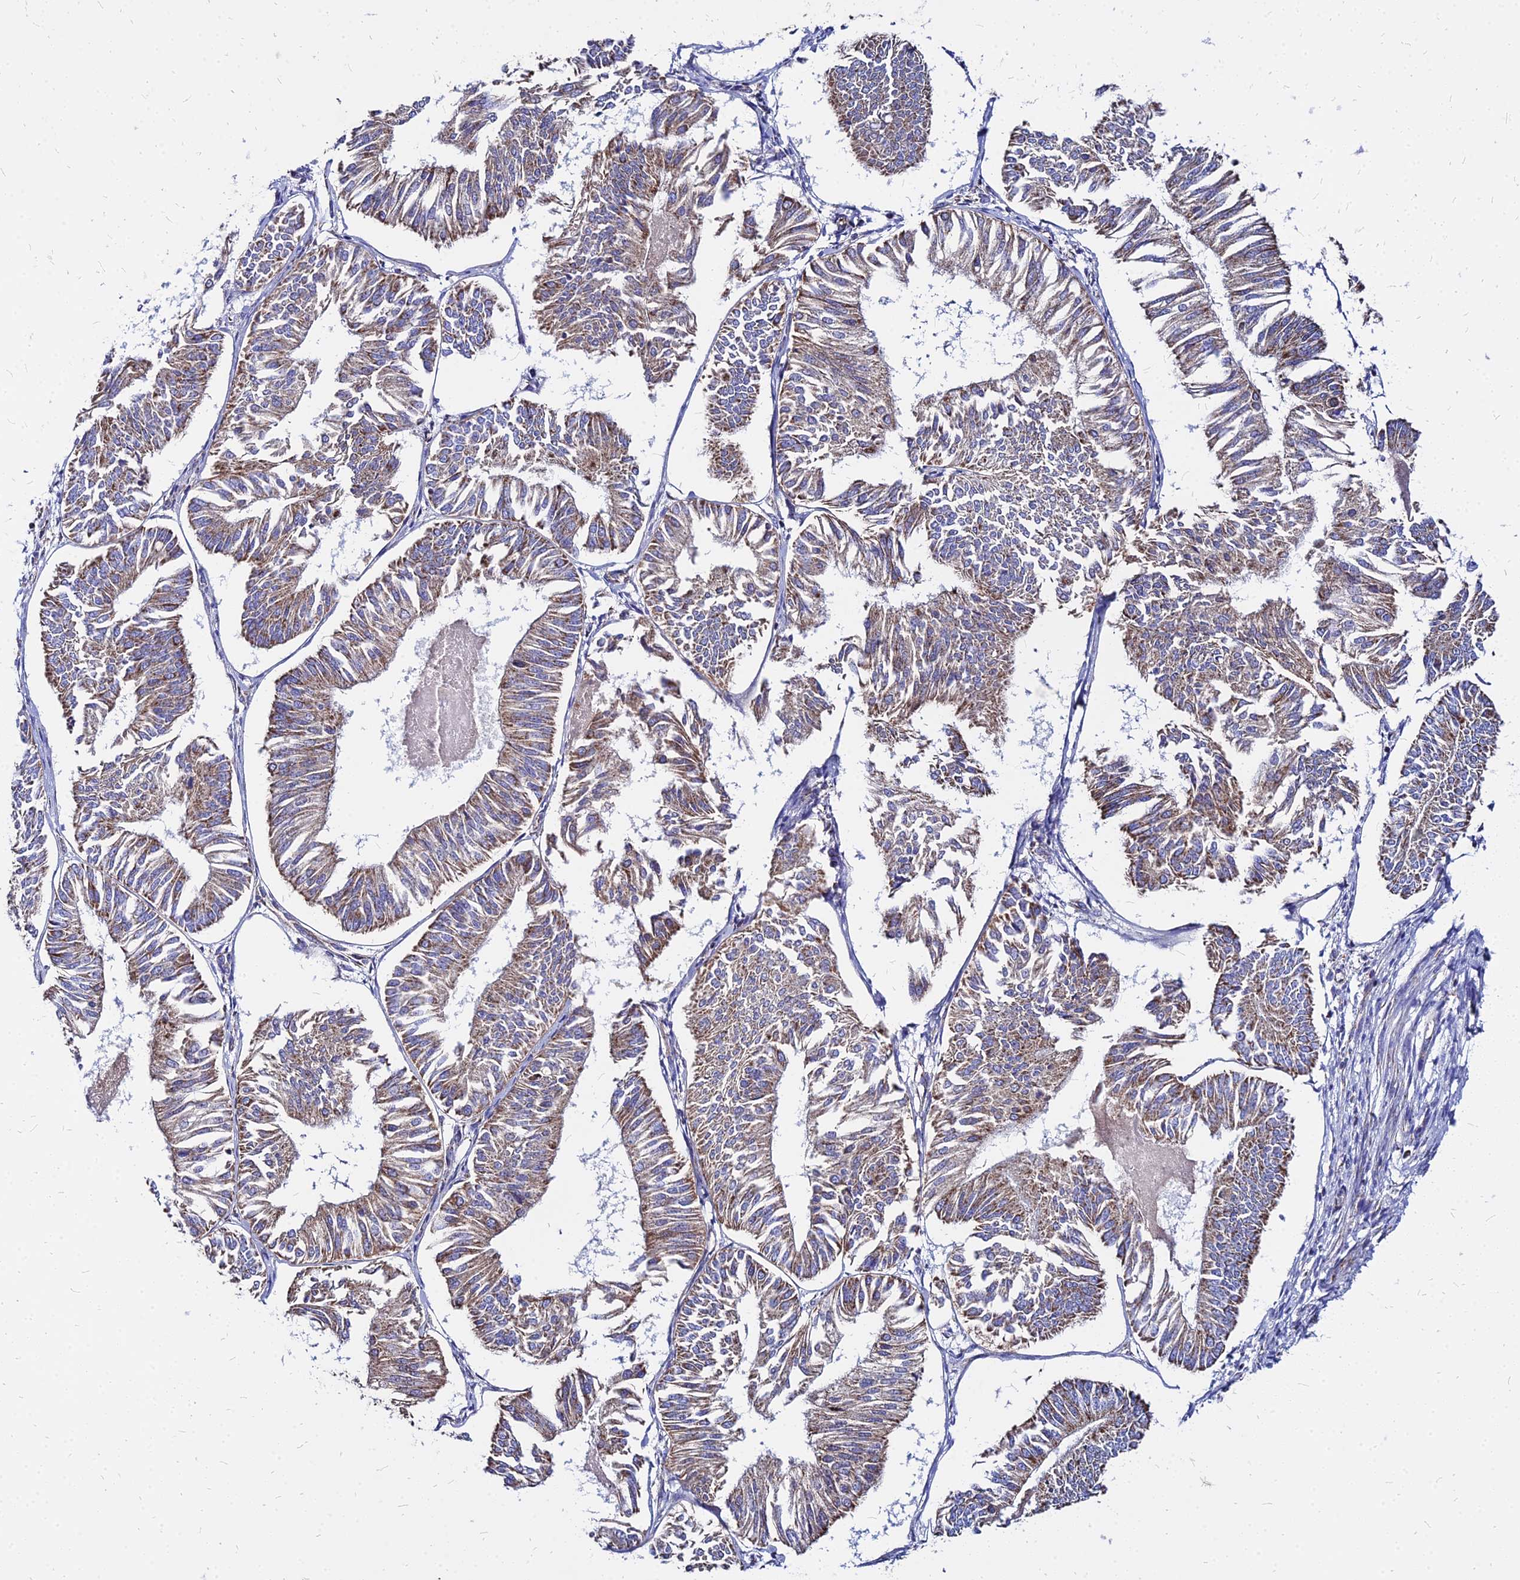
{"staining": {"intensity": "moderate", "quantity": "25%-75%", "location": "cytoplasmic/membranous"}, "tissue": "endometrial cancer", "cell_type": "Tumor cells", "image_type": "cancer", "snomed": [{"axis": "morphology", "description": "Adenocarcinoma, NOS"}, {"axis": "topography", "description": "Endometrium"}], "caption": "Approximately 25%-75% of tumor cells in endometrial adenocarcinoma demonstrate moderate cytoplasmic/membranous protein staining as visualized by brown immunohistochemical staining.", "gene": "DLD", "patient": {"sex": "female", "age": 58}}